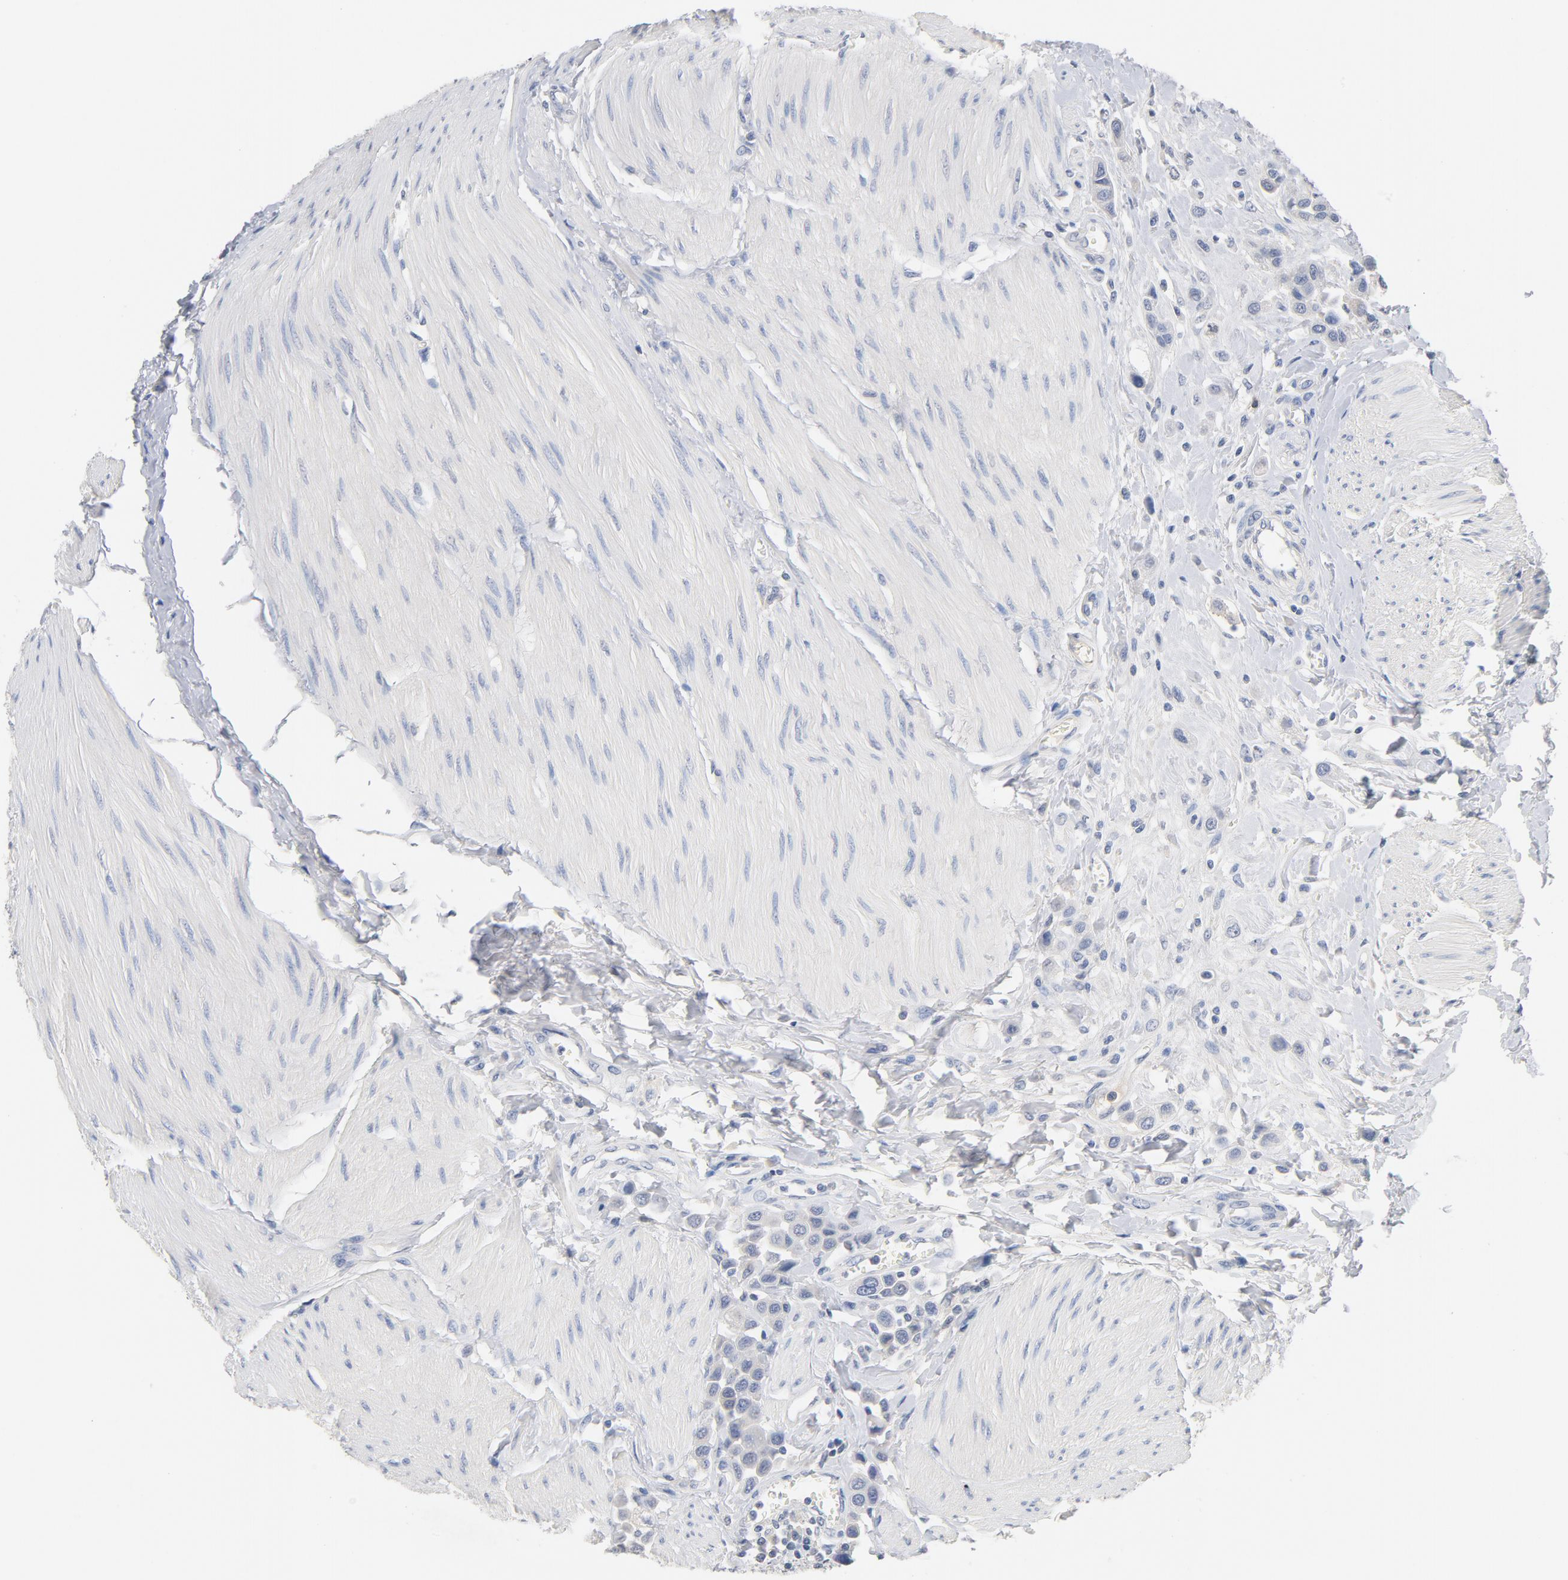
{"staining": {"intensity": "negative", "quantity": "none", "location": "none"}, "tissue": "urothelial cancer", "cell_type": "Tumor cells", "image_type": "cancer", "snomed": [{"axis": "morphology", "description": "Urothelial carcinoma, High grade"}, {"axis": "topography", "description": "Urinary bladder"}], "caption": "Urothelial cancer was stained to show a protein in brown. There is no significant positivity in tumor cells.", "gene": "ZCCHC13", "patient": {"sex": "male", "age": 50}}